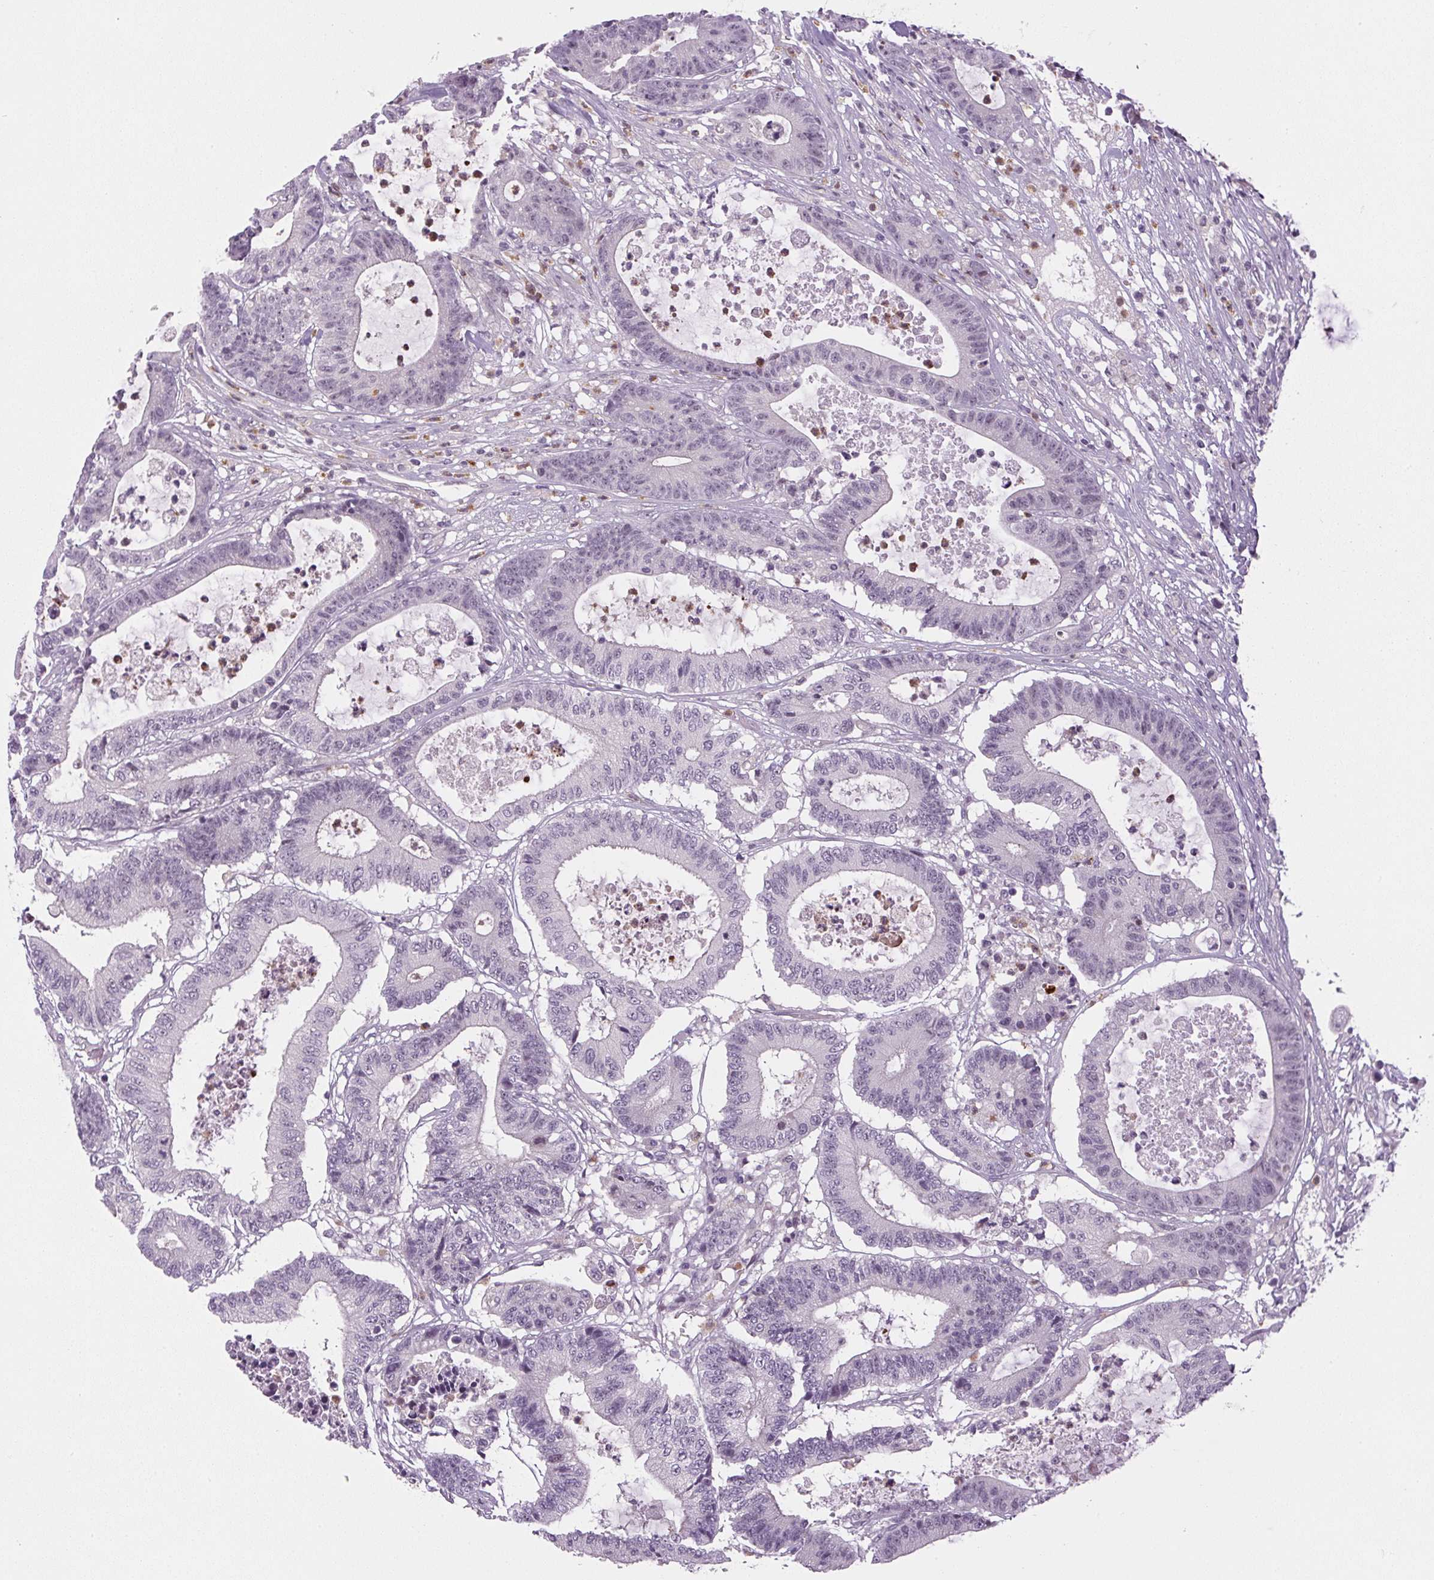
{"staining": {"intensity": "negative", "quantity": "none", "location": "none"}, "tissue": "colorectal cancer", "cell_type": "Tumor cells", "image_type": "cancer", "snomed": [{"axis": "morphology", "description": "Adenocarcinoma, NOS"}, {"axis": "topography", "description": "Colon"}], "caption": "A histopathology image of human colorectal cancer (adenocarcinoma) is negative for staining in tumor cells. The staining was performed using DAB (3,3'-diaminobenzidine) to visualize the protein expression in brown, while the nuclei were stained in blue with hematoxylin (Magnification: 20x).", "gene": "SGF29", "patient": {"sex": "female", "age": 84}}